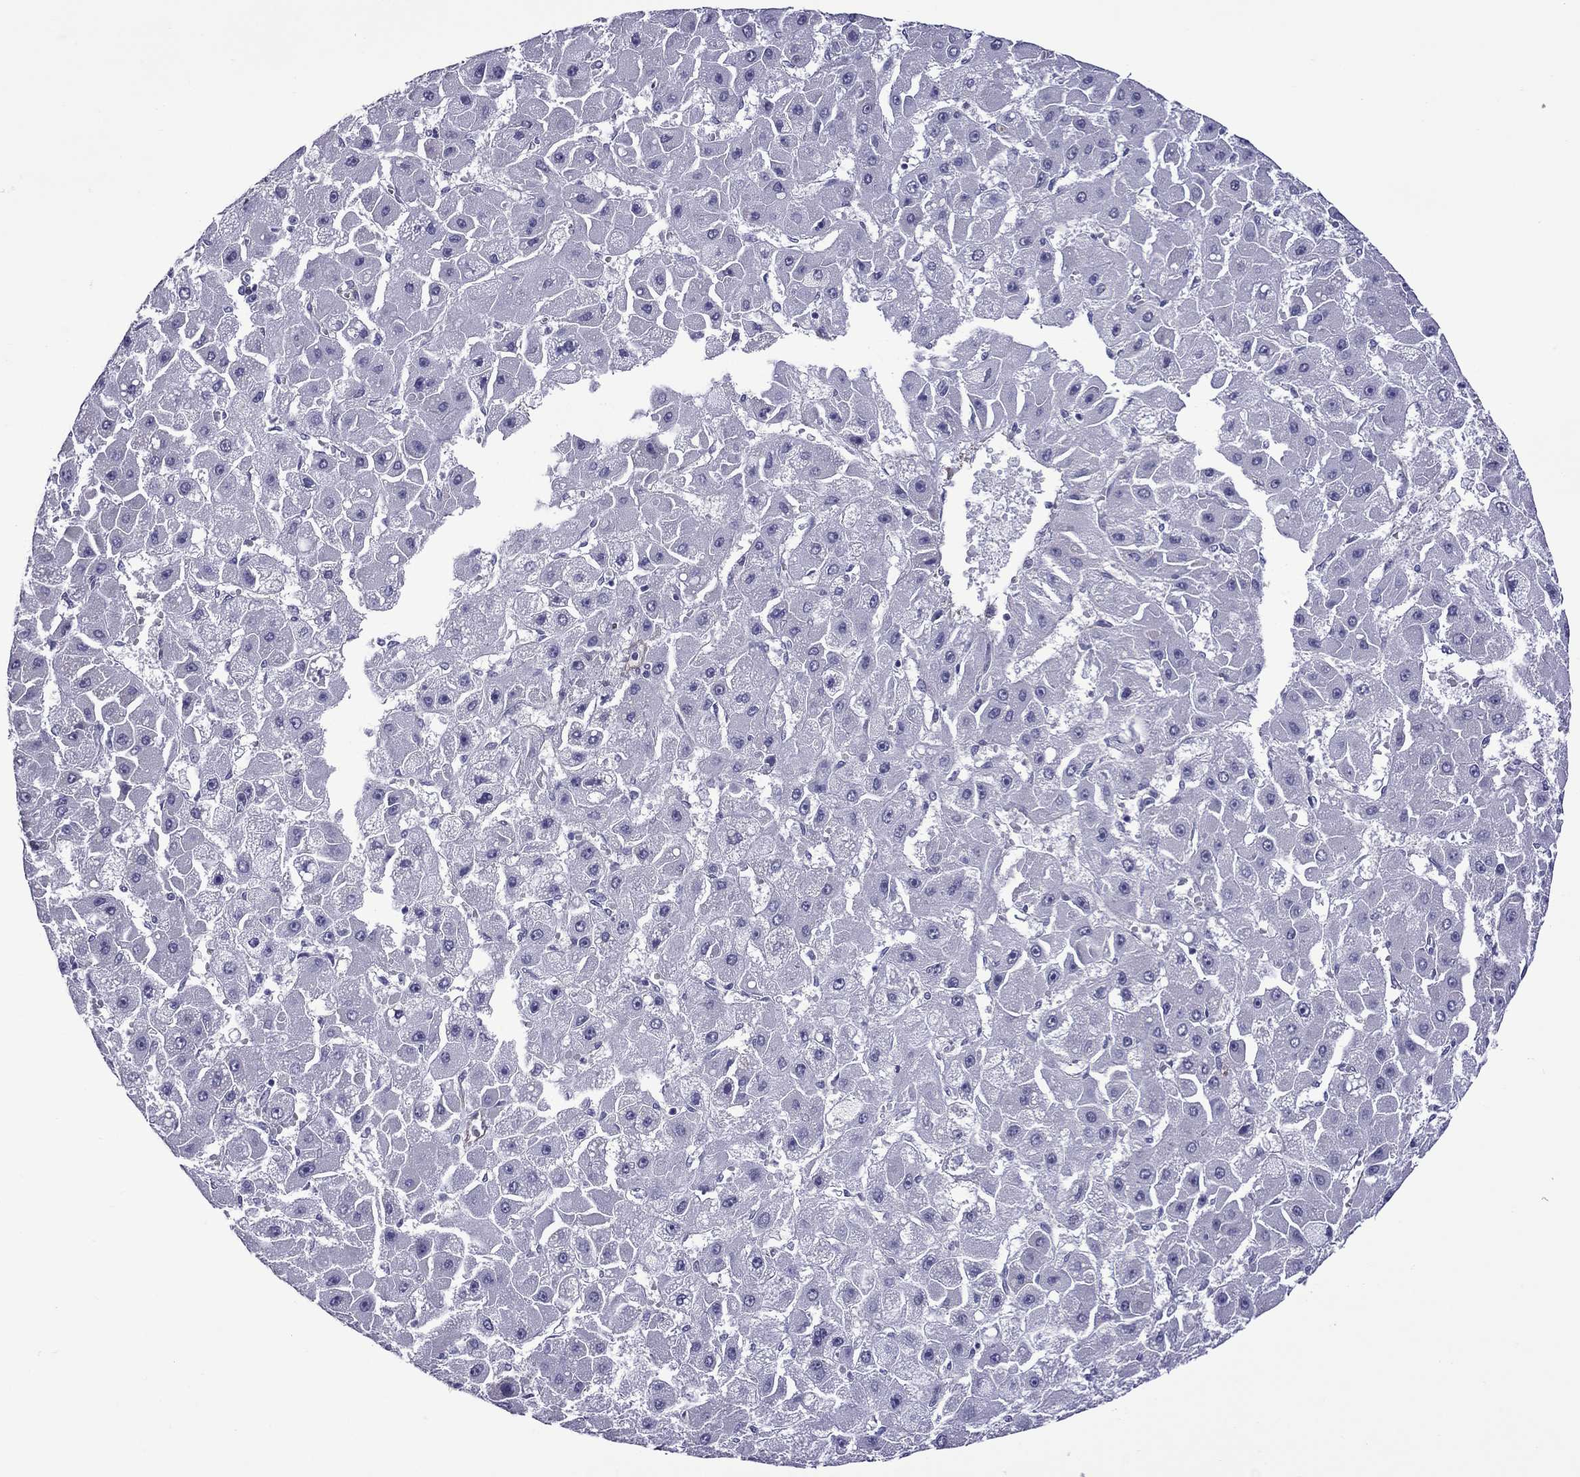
{"staining": {"intensity": "negative", "quantity": "none", "location": "none"}, "tissue": "liver cancer", "cell_type": "Tumor cells", "image_type": "cancer", "snomed": [{"axis": "morphology", "description": "Carcinoma, Hepatocellular, NOS"}, {"axis": "topography", "description": "Liver"}], "caption": "This histopathology image is of liver cancer stained with immunohistochemistry to label a protein in brown with the nuclei are counter-stained blue. There is no expression in tumor cells. (DAB immunohistochemistry visualized using brightfield microscopy, high magnification).", "gene": "CHRNA5", "patient": {"sex": "female", "age": 25}}